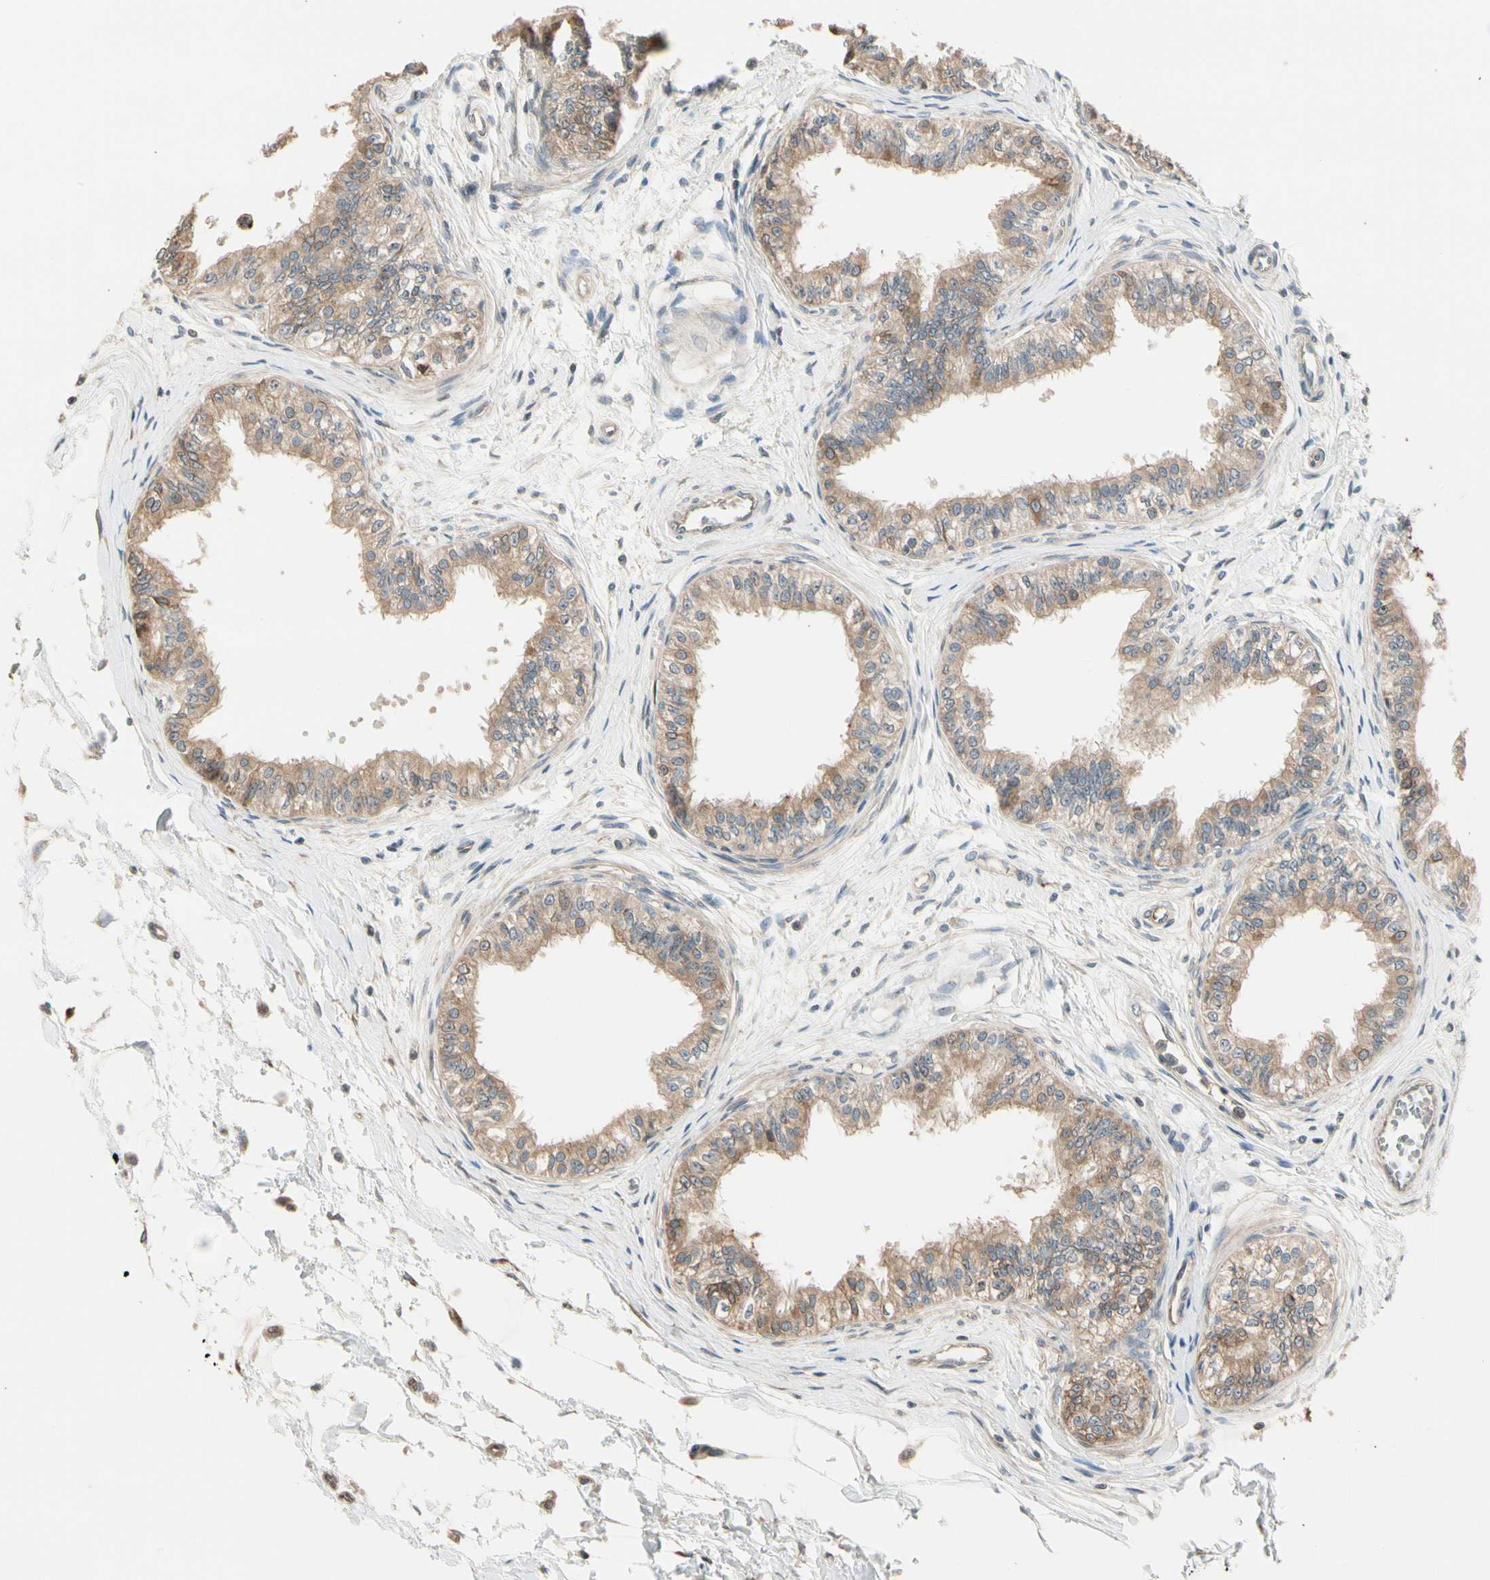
{"staining": {"intensity": "strong", "quantity": "25%-75%", "location": "cytoplasmic/membranous"}, "tissue": "epididymis", "cell_type": "Glandular cells", "image_type": "normal", "snomed": [{"axis": "morphology", "description": "Normal tissue, NOS"}, {"axis": "morphology", "description": "Adenocarcinoma, metastatic, NOS"}, {"axis": "topography", "description": "Testis"}, {"axis": "topography", "description": "Epididymis"}], "caption": "Strong cytoplasmic/membranous positivity is seen in approximately 25%-75% of glandular cells in benign epididymis.", "gene": "NUCB2", "patient": {"sex": "male", "age": 26}}